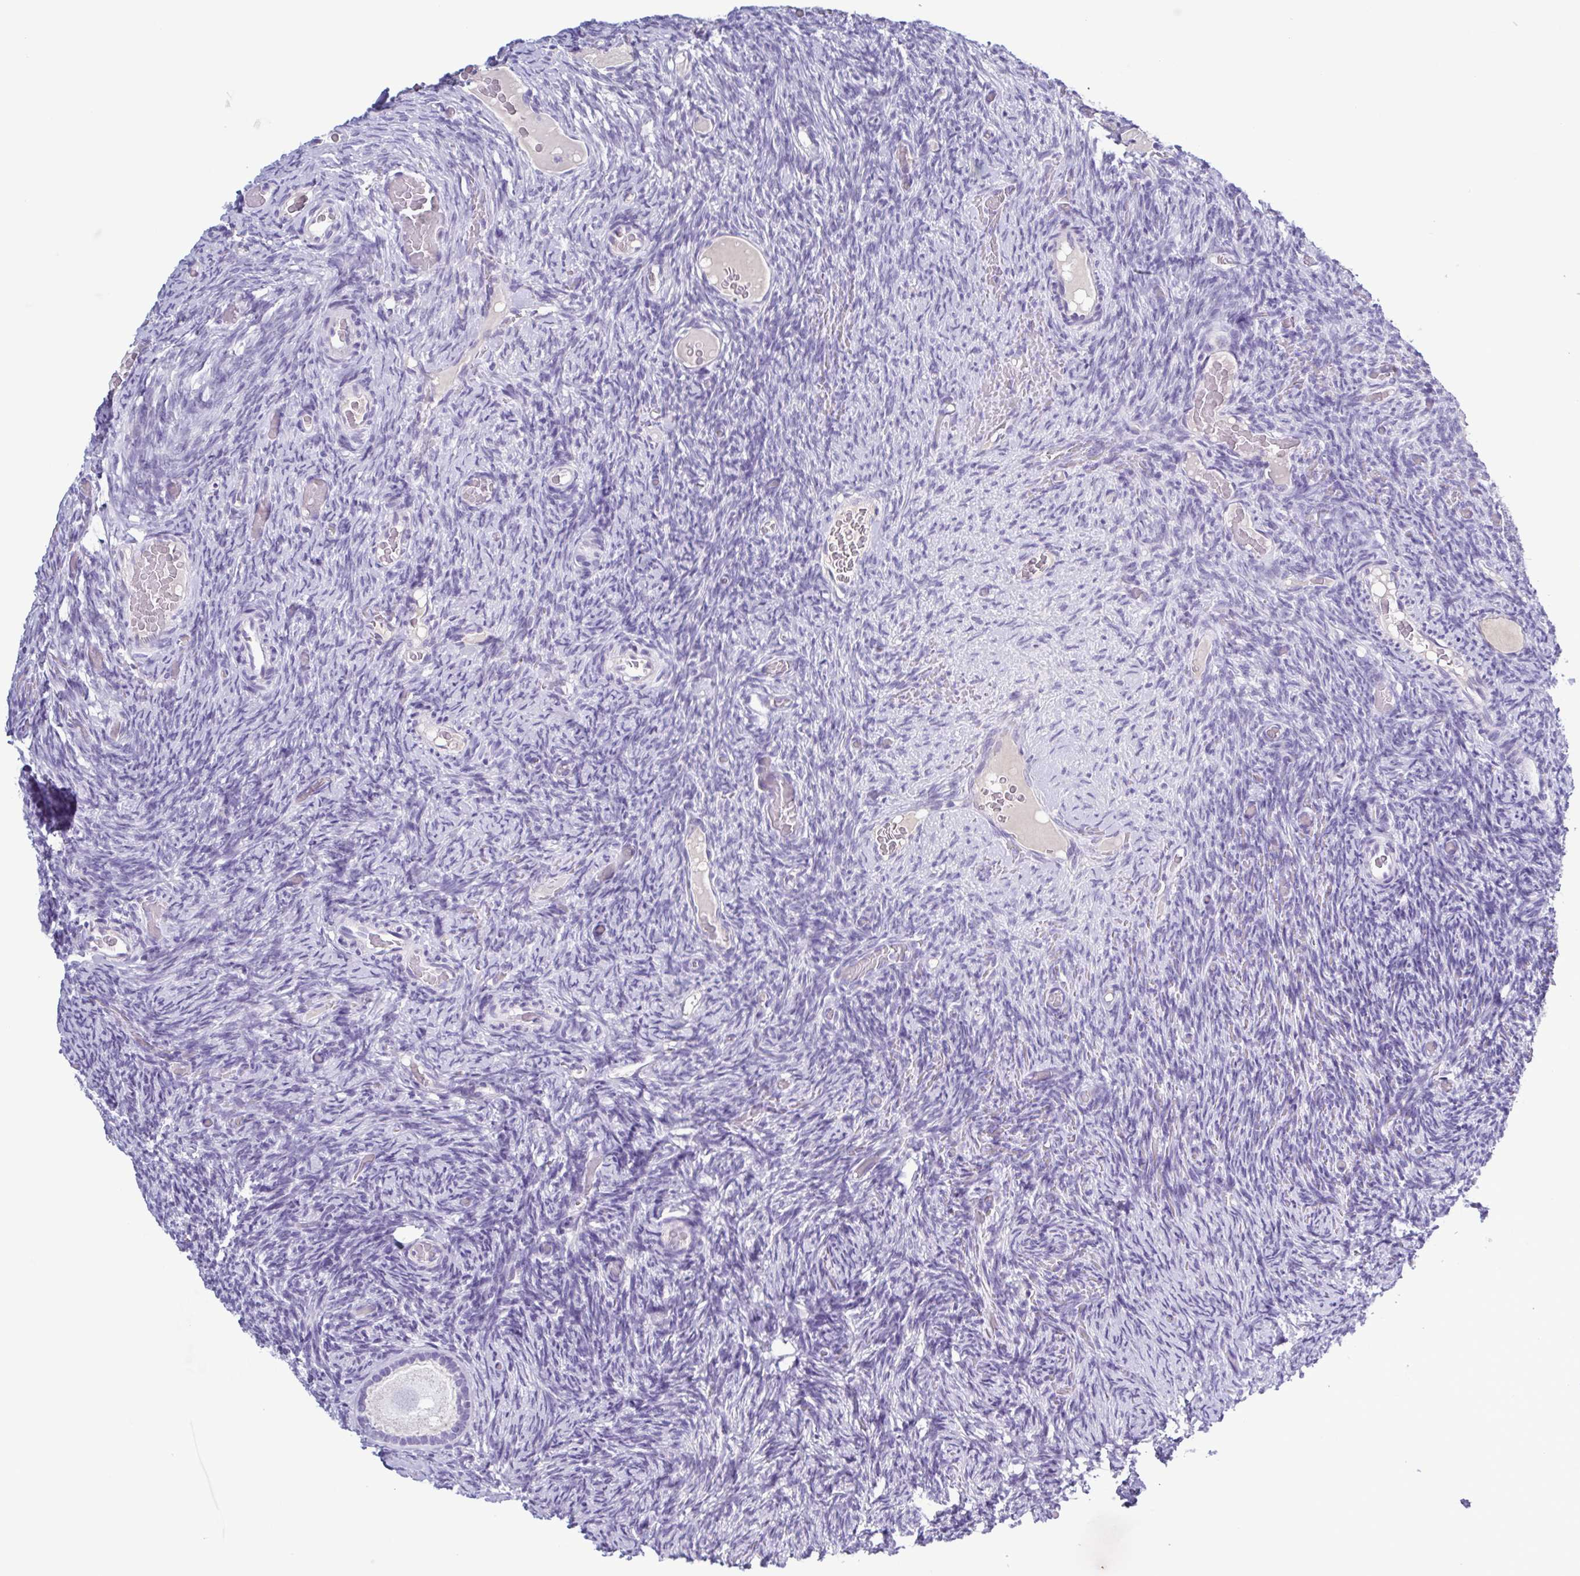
{"staining": {"intensity": "negative", "quantity": "none", "location": "none"}, "tissue": "ovary", "cell_type": "Follicle cells", "image_type": "normal", "snomed": [{"axis": "morphology", "description": "Normal tissue, NOS"}, {"axis": "topography", "description": "Ovary"}], "caption": "DAB (3,3'-diaminobenzidine) immunohistochemical staining of normal human ovary demonstrates no significant expression in follicle cells.", "gene": "INAFM1", "patient": {"sex": "female", "age": 34}}